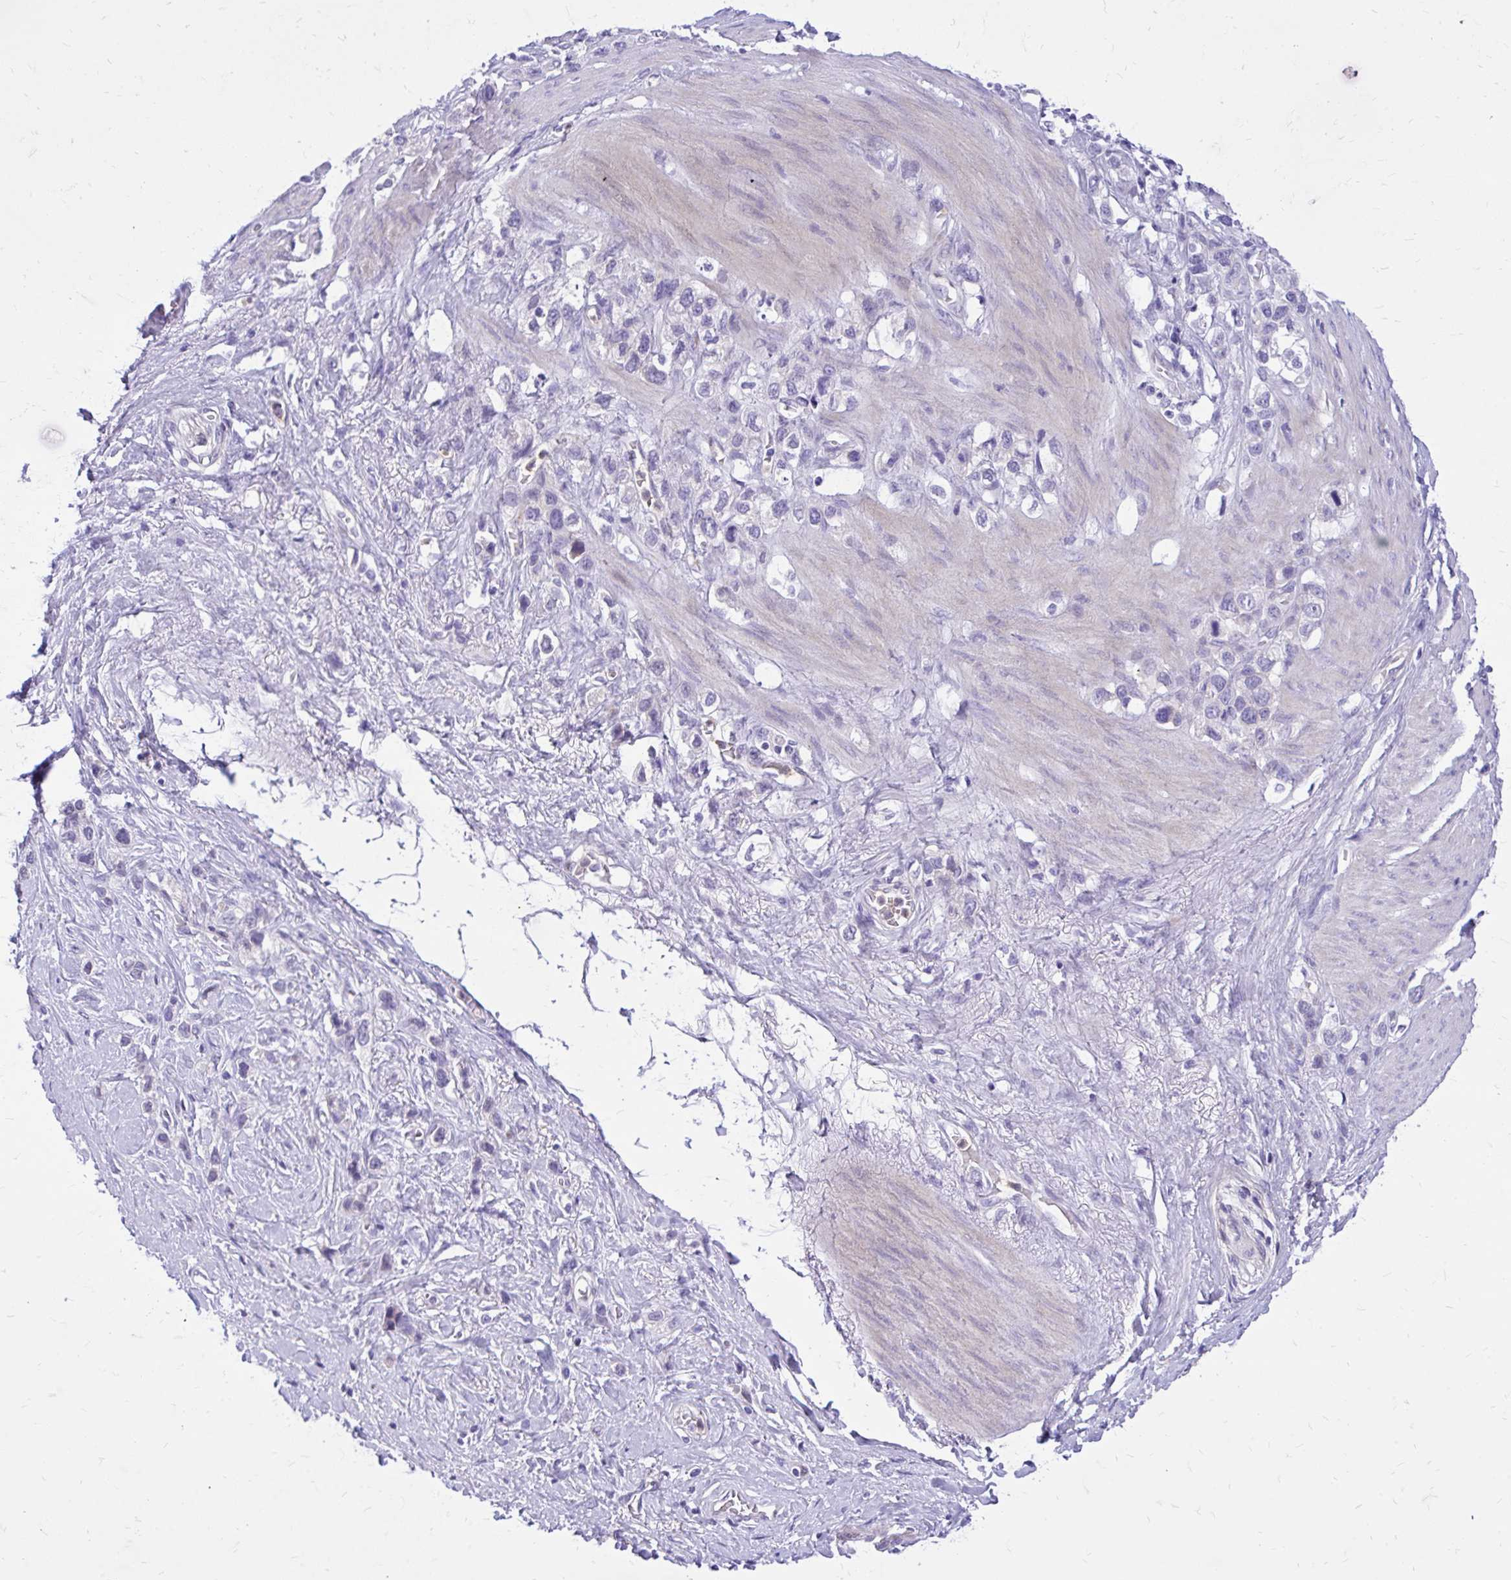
{"staining": {"intensity": "negative", "quantity": "none", "location": "none"}, "tissue": "stomach cancer", "cell_type": "Tumor cells", "image_type": "cancer", "snomed": [{"axis": "morphology", "description": "Adenocarcinoma, NOS"}, {"axis": "topography", "description": "Stomach"}], "caption": "DAB immunohistochemical staining of human stomach cancer (adenocarcinoma) reveals no significant positivity in tumor cells.", "gene": "ADAMTSL1", "patient": {"sex": "female", "age": 65}}